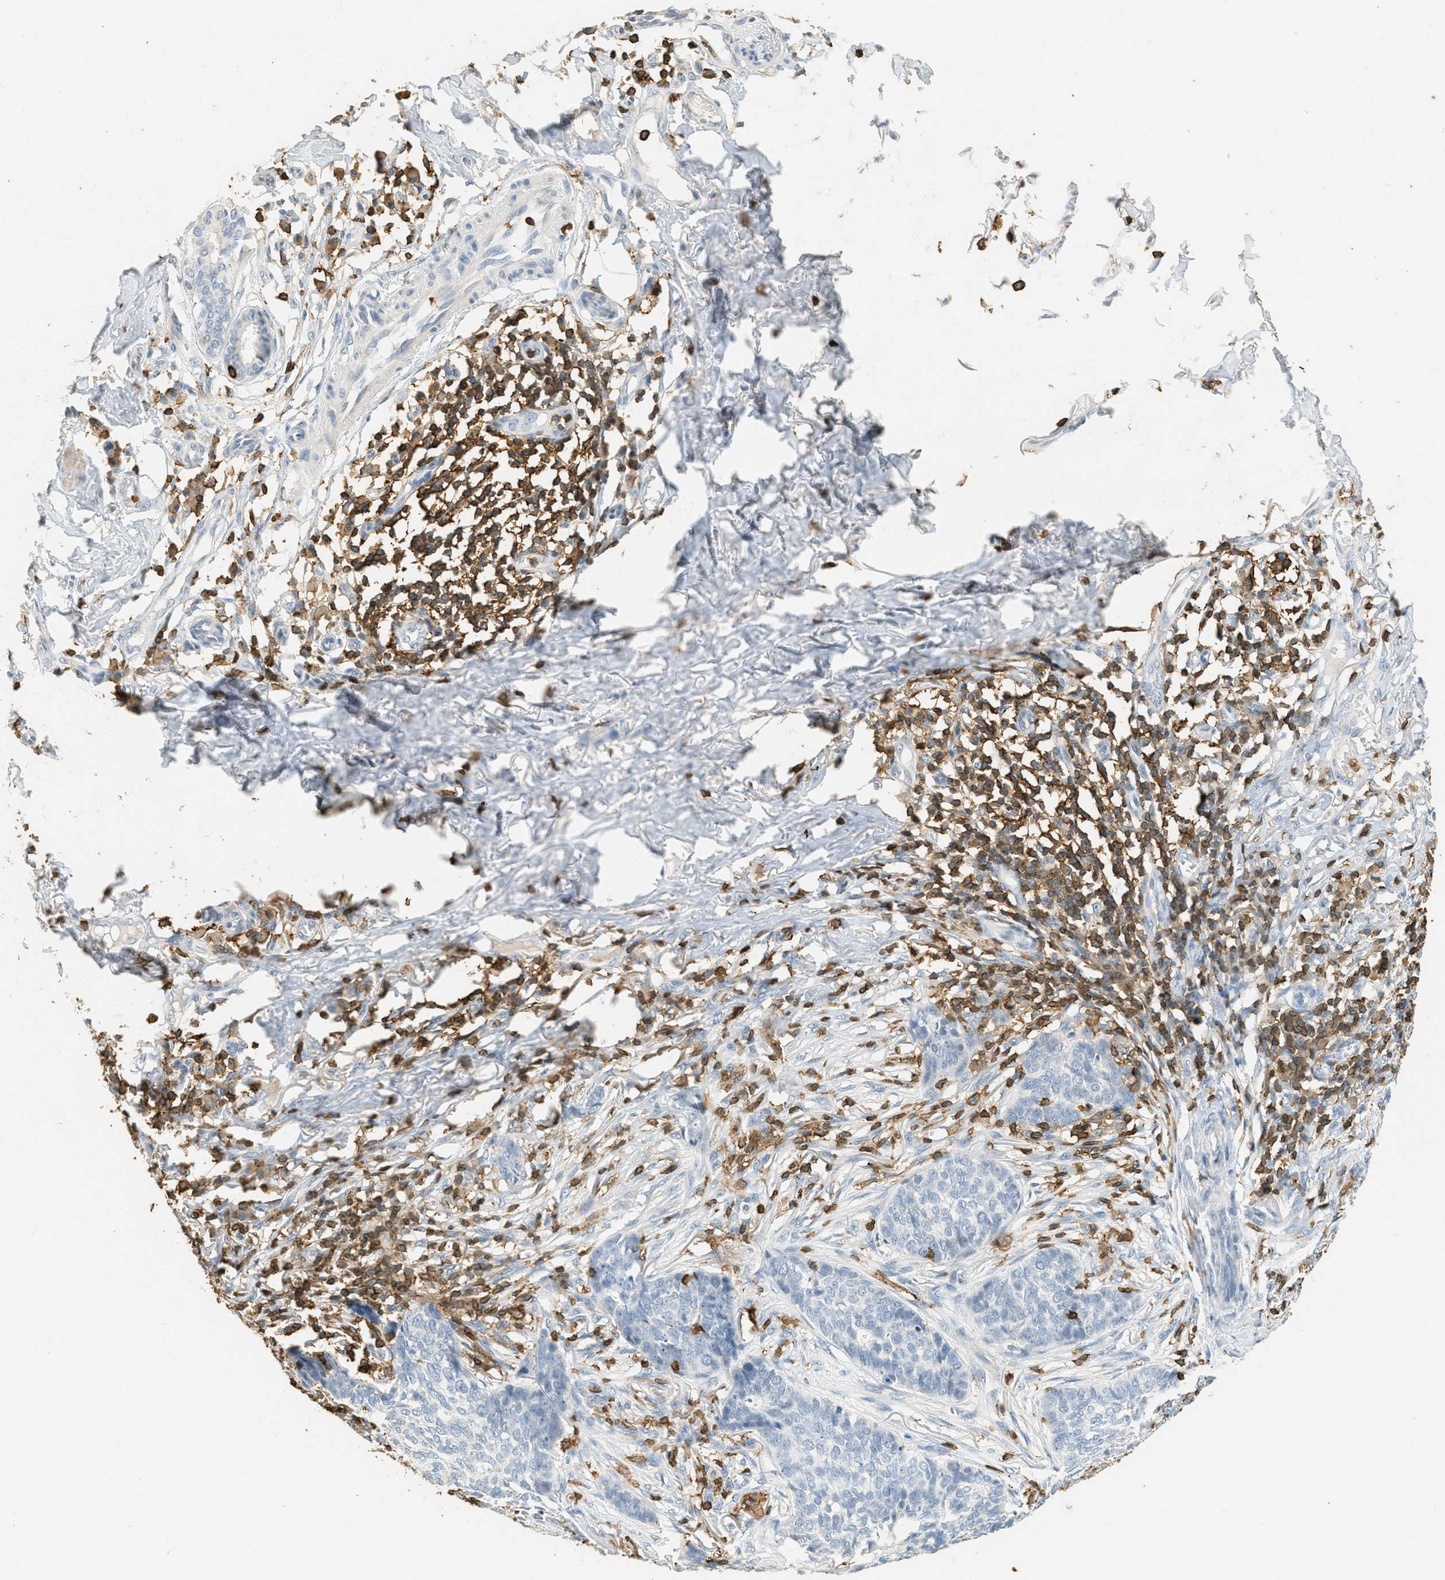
{"staining": {"intensity": "negative", "quantity": "none", "location": "none"}, "tissue": "skin cancer", "cell_type": "Tumor cells", "image_type": "cancer", "snomed": [{"axis": "morphology", "description": "Basal cell carcinoma"}, {"axis": "topography", "description": "Skin"}], "caption": "The photomicrograph displays no significant staining in tumor cells of skin cancer.", "gene": "LSP1", "patient": {"sex": "male", "age": 85}}